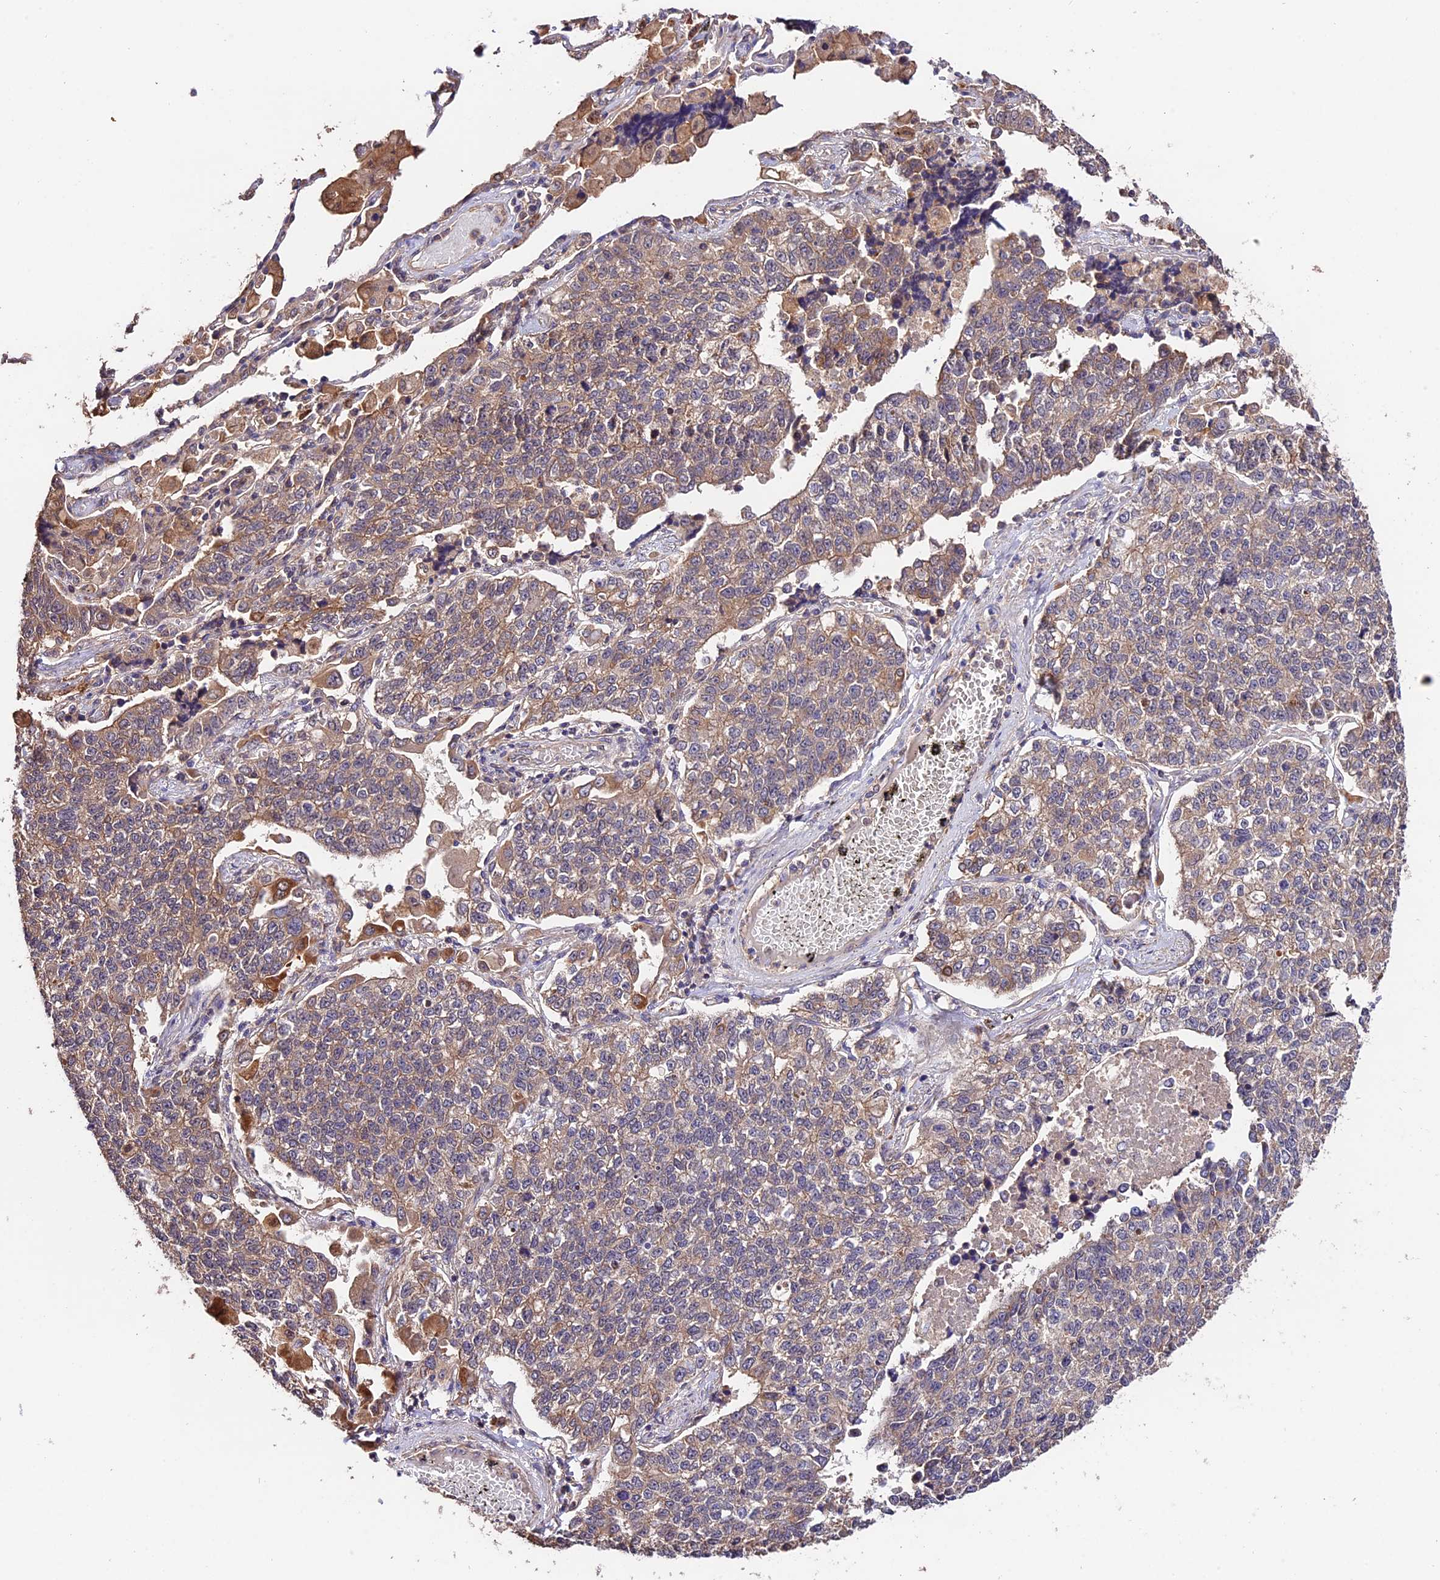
{"staining": {"intensity": "weak", "quantity": ">75%", "location": "cytoplasmic/membranous"}, "tissue": "lung cancer", "cell_type": "Tumor cells", "image_type": "cancer", "snomed": [{"axis": "morphology", "description": "Adenocarcinoma, NOS"}, {"axis": "topography", "description": "Lung"}], "caption": "Immunohistochemistry staining of lung cancer (adenocarcinoma), which demonstrates low levels of weak cytoplasmic/membranous staining in approximately >75% of tumor cells indicating weak cytoplasmic/membranous protein positivity. The staining was performed using DAB (3,3'-diaminobenzidine) (brown) for protein detection and nuclei were counterstained in hematoxylin (blue).", "gene": "CES3", "patient": {"sex": "male", "age": 49}}